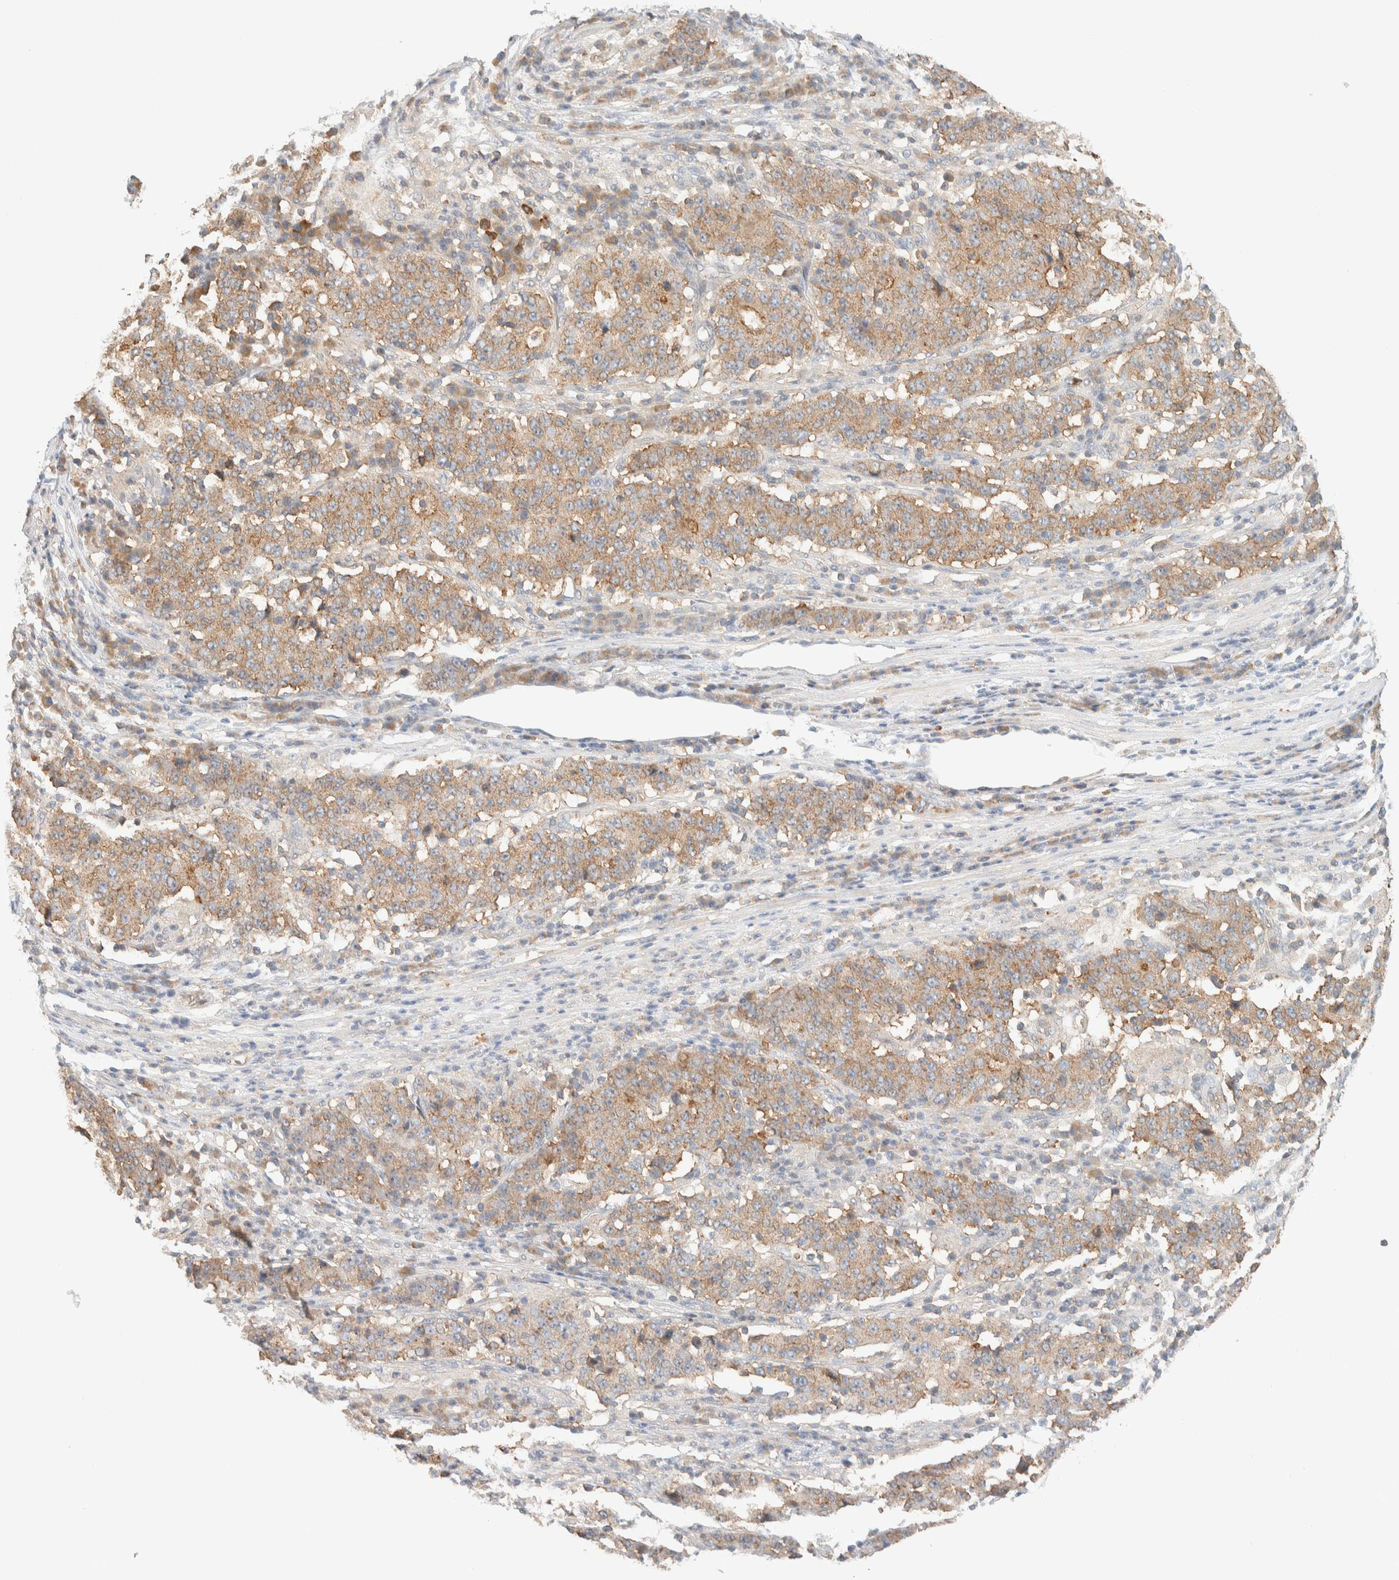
{"staining": {"intensity": "moderate", "quantity": ">75%", "location": "cytoplasmic/membranous"}, "tissue": "stomach cancer", "cell_type": "Tumor cells", "image_type": "cancer", "snomed": [{"axis": "morphology", "description": "Adenocarcinoma, NOS"}, {"axis": "topography", "description": "Stomach"}], "caption": "DAB immunohistochemical staining of stomach adenocarcinoma shows moderate cytoplasmic/membranous protein staining in approximately >75% of tumor cells.", "gene": "TBC1D8B", "patient": {"sex": "male", "age": 59}}